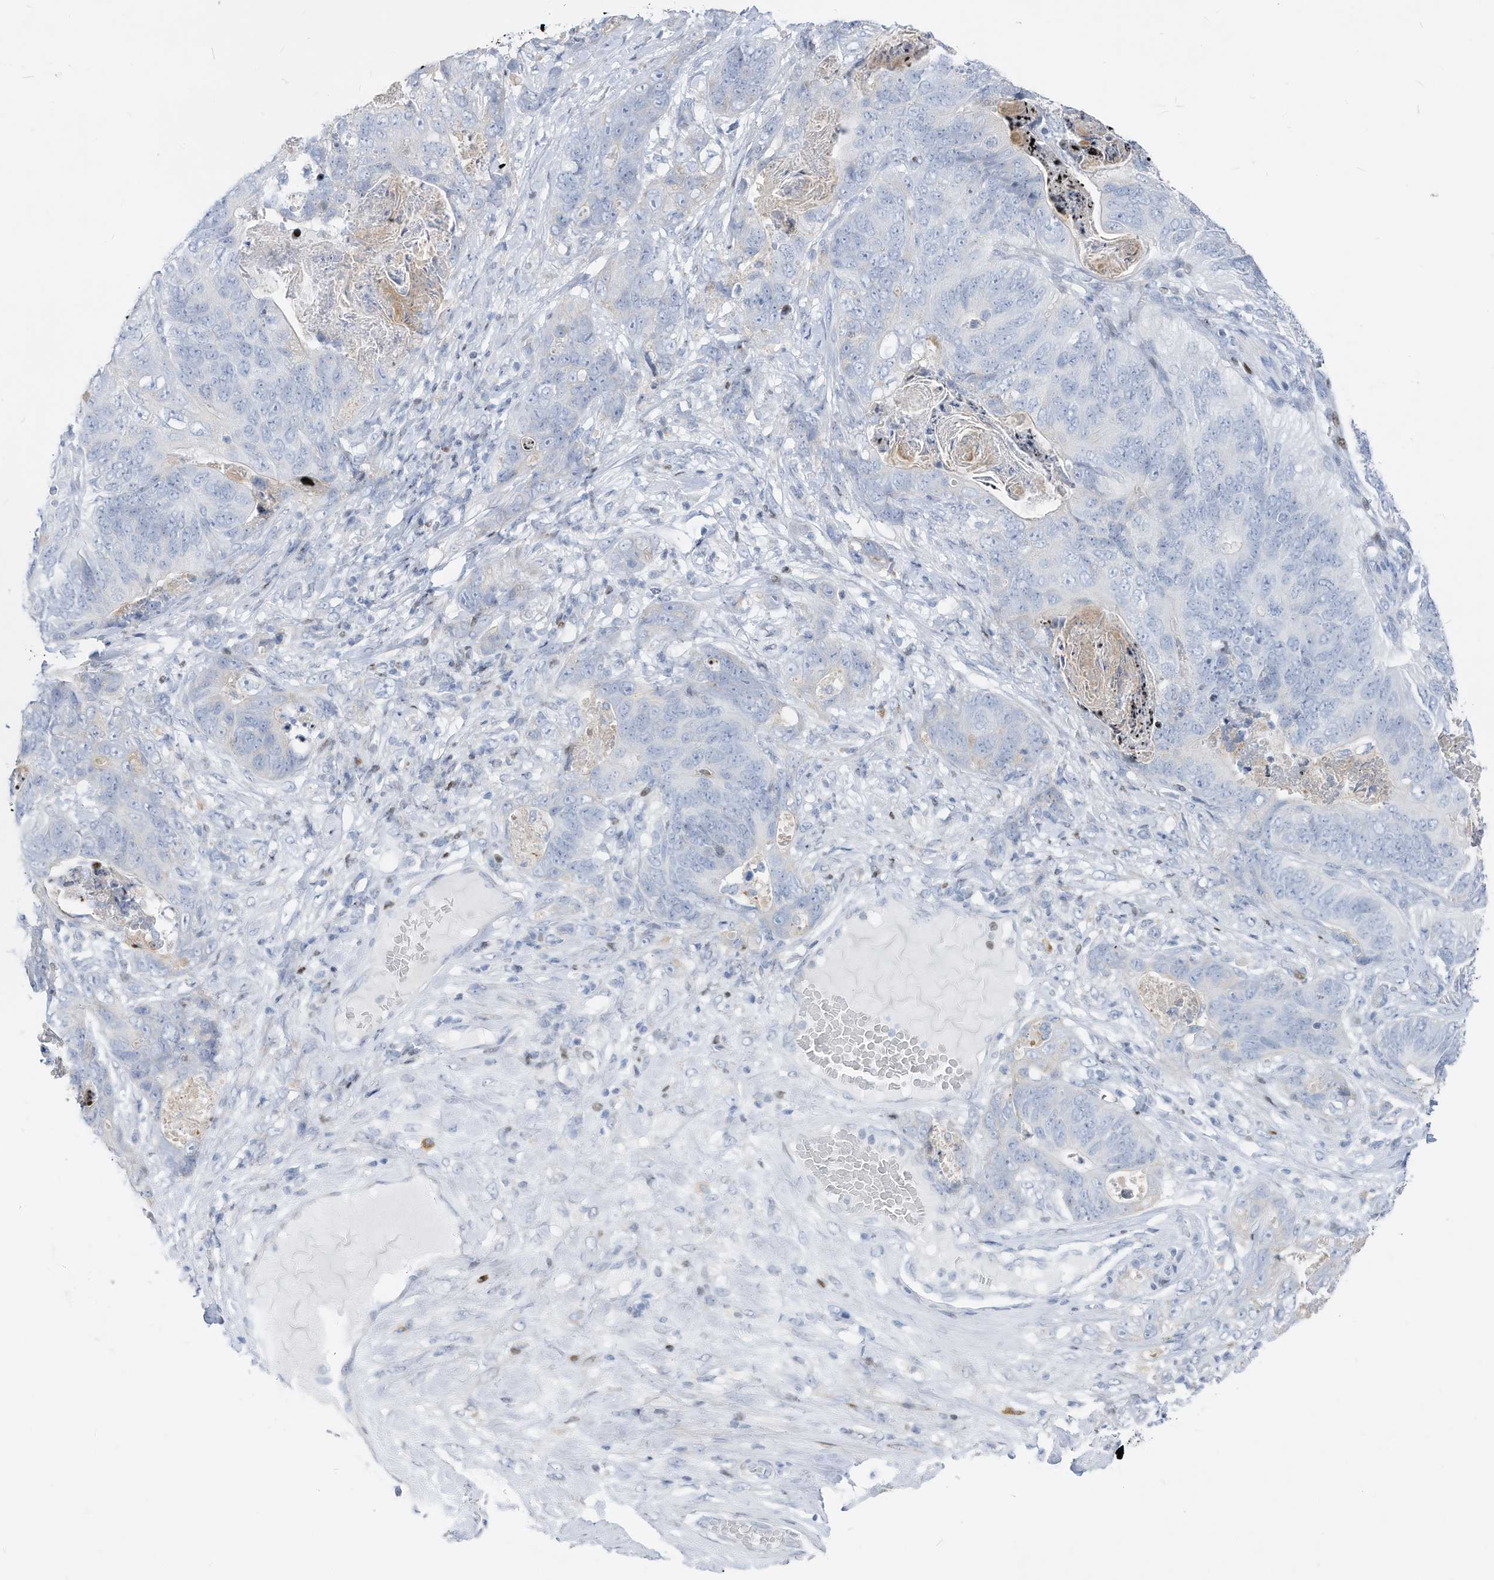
{"staining": {"intensity": "negative", "quantity": "none", "location": "none"}, "tissue": "stomach cancer", "cell_type": "Tumor cells", "image_type": "cancer", "snomed": [{"axis": "morphology", "description": "Normal tissue, NOS"}, {"axis": "morphology", "description": "Adenocarcinoma, NOS"}, {"axis": "topography", "description": "Stomach"}], "caption": "This micrograph is of stomach adenocarcinoma stained with immunohistochemistry (IHC) to label a protein in brown with the nuclei are counter-stained blue. There is no staining in tumor cells.", "gene": "FRS3", "patient": {"sex": "female", "age": 89}}